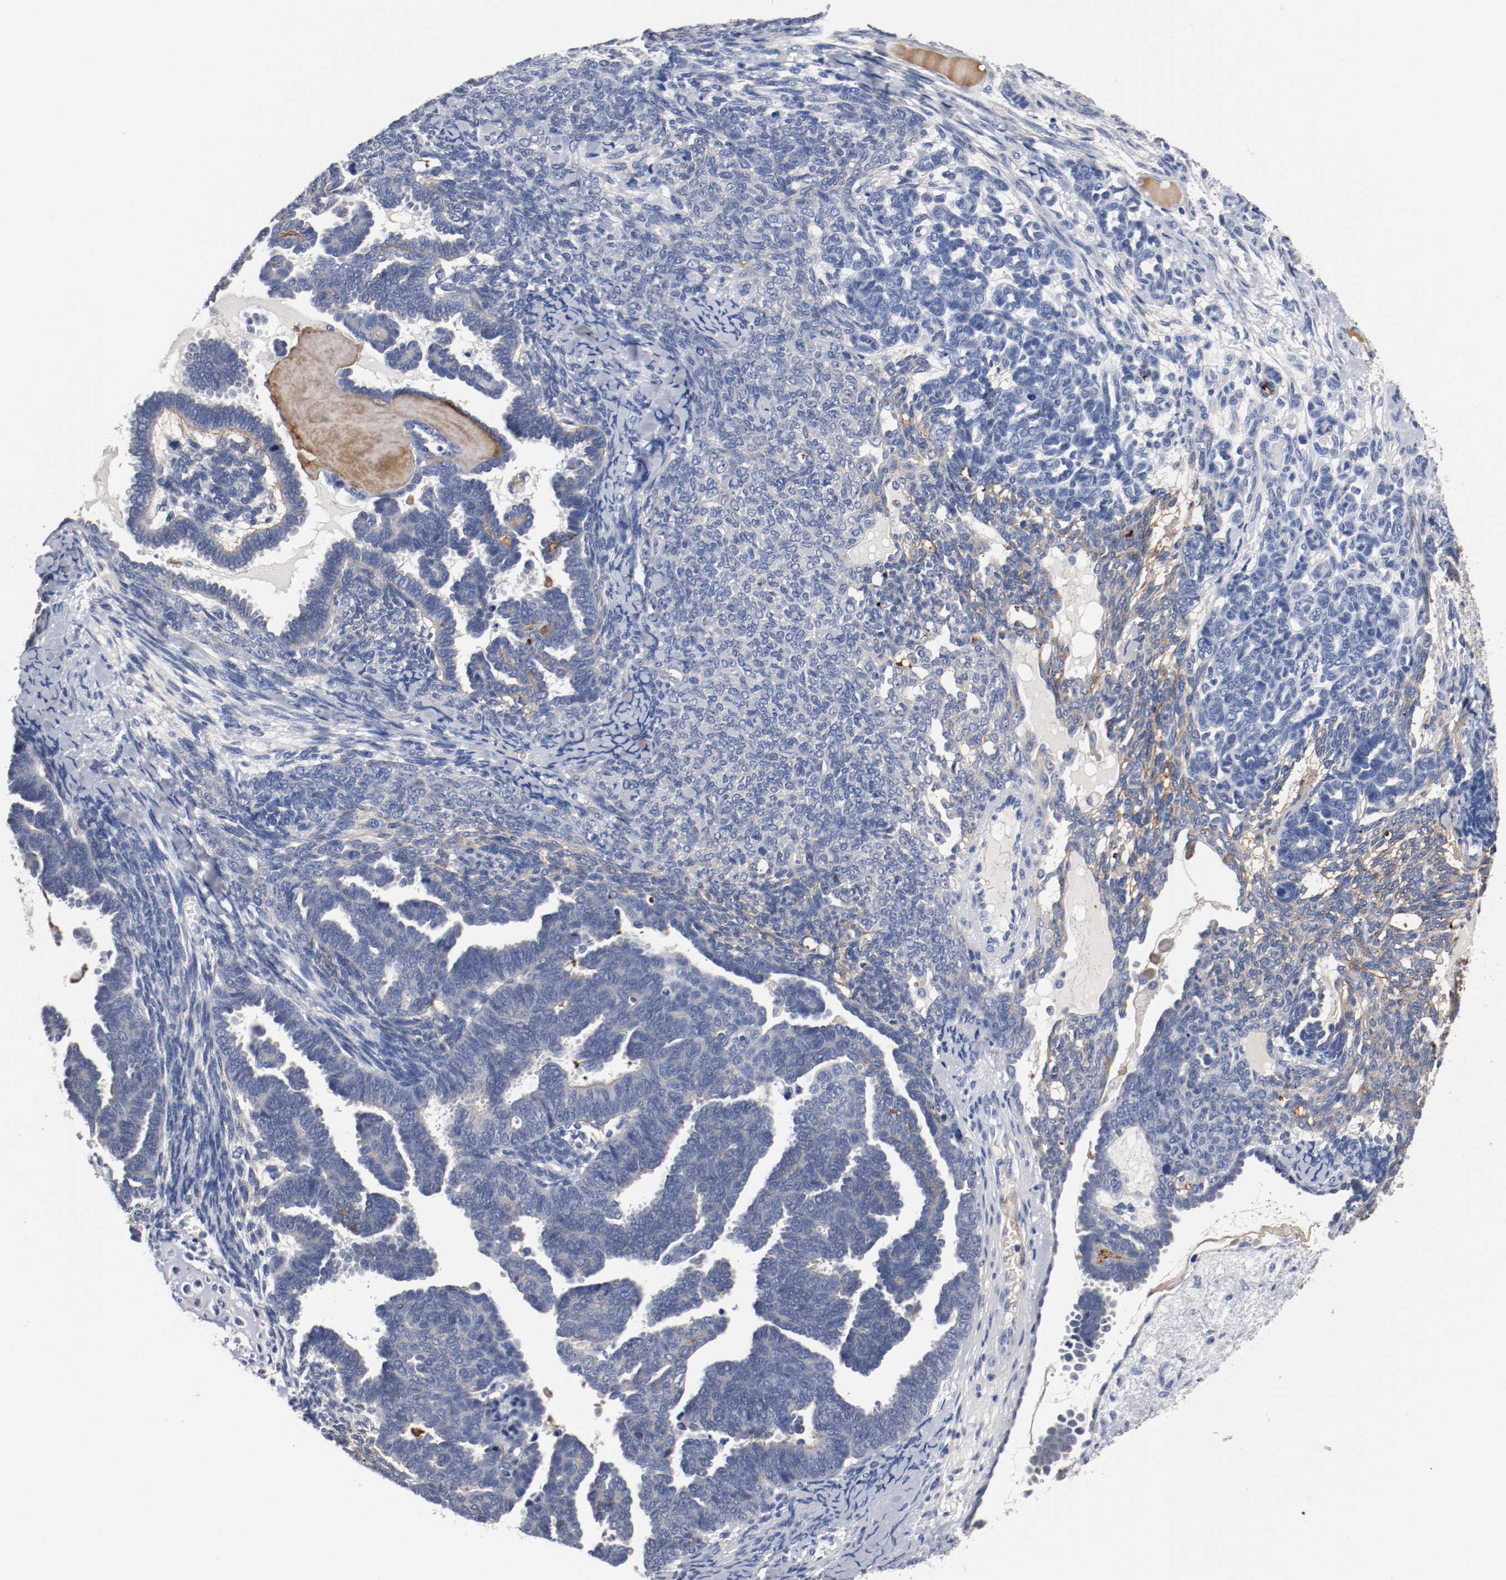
{"staining": {"intensity": "moderate", "quantity": "<25%", "location": "cytoplasmic/membranous"}, "tissue": "endometrial cancer", "cell_type": "Tumor cells", "image_type": "cancer", "snomed": [{"axis": "morphology", "description": "Neoplasm, malignant, NOS"}, {"axis": "topography", "description": "Endometrium"}], "caption": "IHC of human endometrial cancer (malignant neoplasm) shows low levels of moderate cytoplasmic/membranous positivity in about <25% of tumor cells.", "gene": "TNC", "patient": {"sex": "female", "age": 74}}